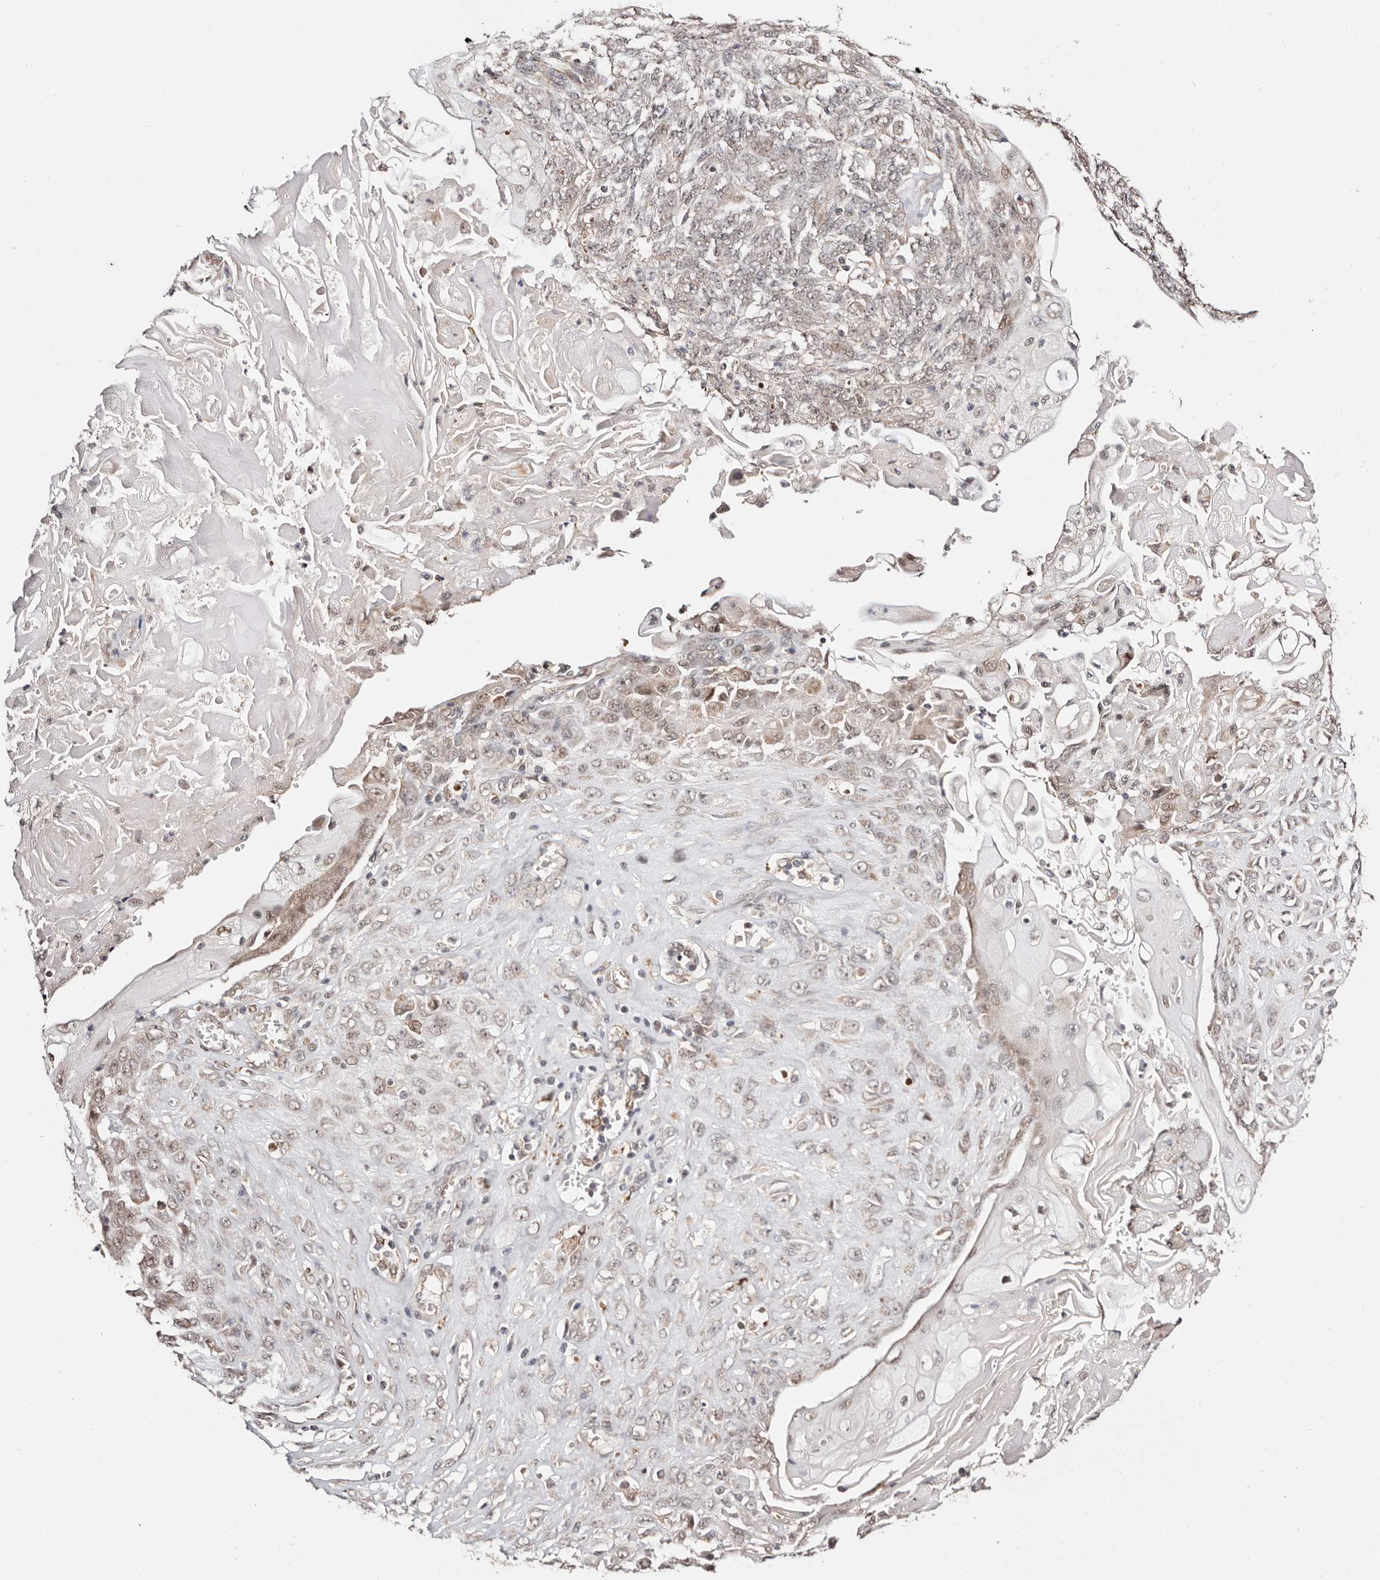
{"staining": {"intensity": "weak", "quantity": "<25%", "location": "nuclear"}, "tissue": "endometrial cancer", "cell_type": "Tumor cells", "image_type": "cancer", "snomed": [{"axis": "morphology", "description": "Adenocarcinoma, NOS"}, {"axis": "topography", "description": "Endometrium"}], "caption": "High magnification brightfield microscopy of endometrial cancer stained with DAB (brown) and counterstained with hematoxylin (blue): tumor cells show no significant expression.", "gene": "CTNNBL1", "patient": {"sex": "female", "age": 32}}